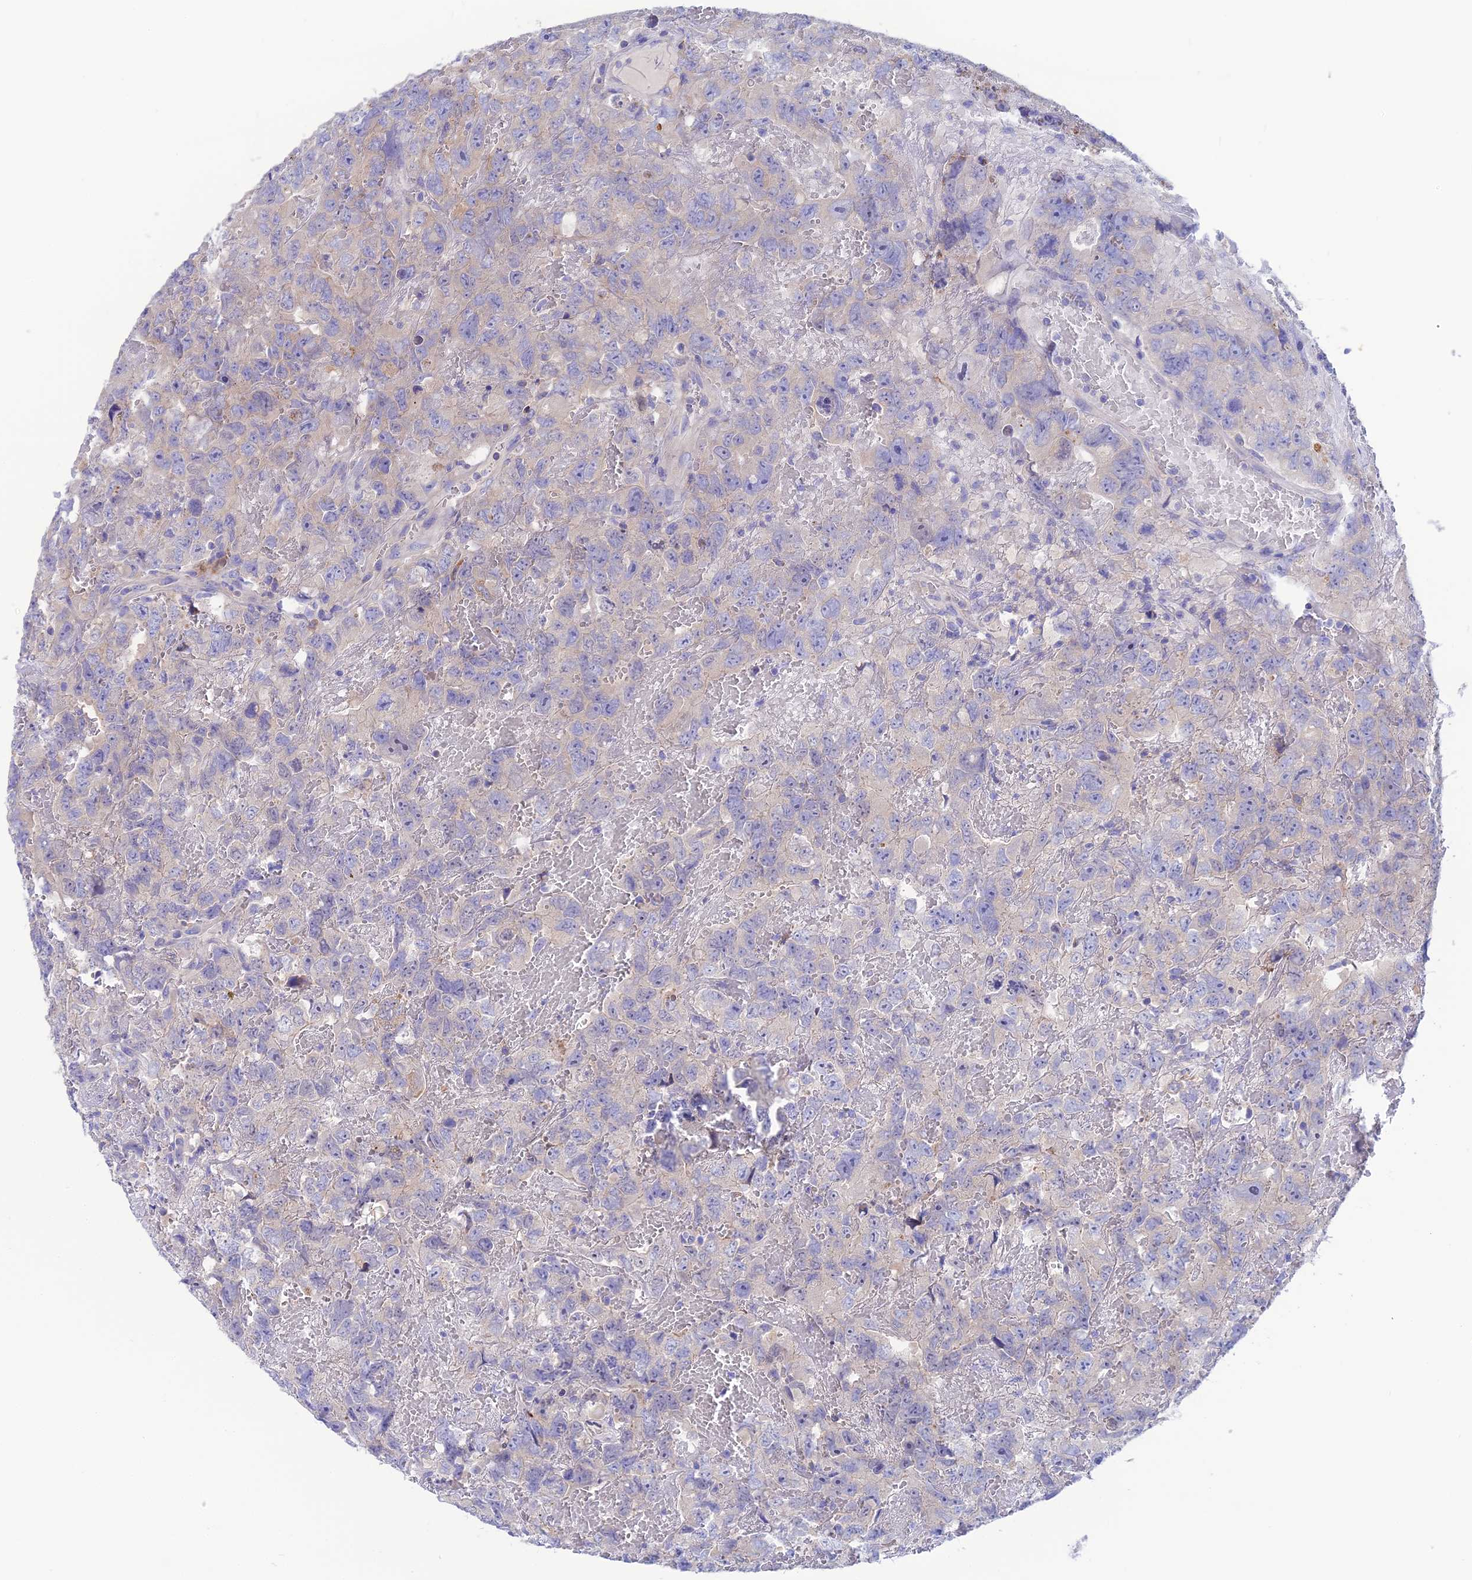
{"staining": {"intensity": "negative", "quantity": "none", "location": "none"}, "tissue": "testis cancer", "cell_type": "Tumor cells", "image_type": "cancer", "snomed": [{"axis": "morphology", "description": "Carcinoma, Embryonal, NOS"}, {"axis": "topography", "description": "Testis"}], "caption": "This image is of embryonal carcinoma (testis) stained with immunohistochemistry (IHC) to label a protein in brown with the nuclei are counter-stained blue. There is no expression in tumor cells. (DAB (3,3'-diaminobenzidine) IHC, high magnification).", "gene": "LZTFL1", "patient": {"sex": "male", "age": 45}}